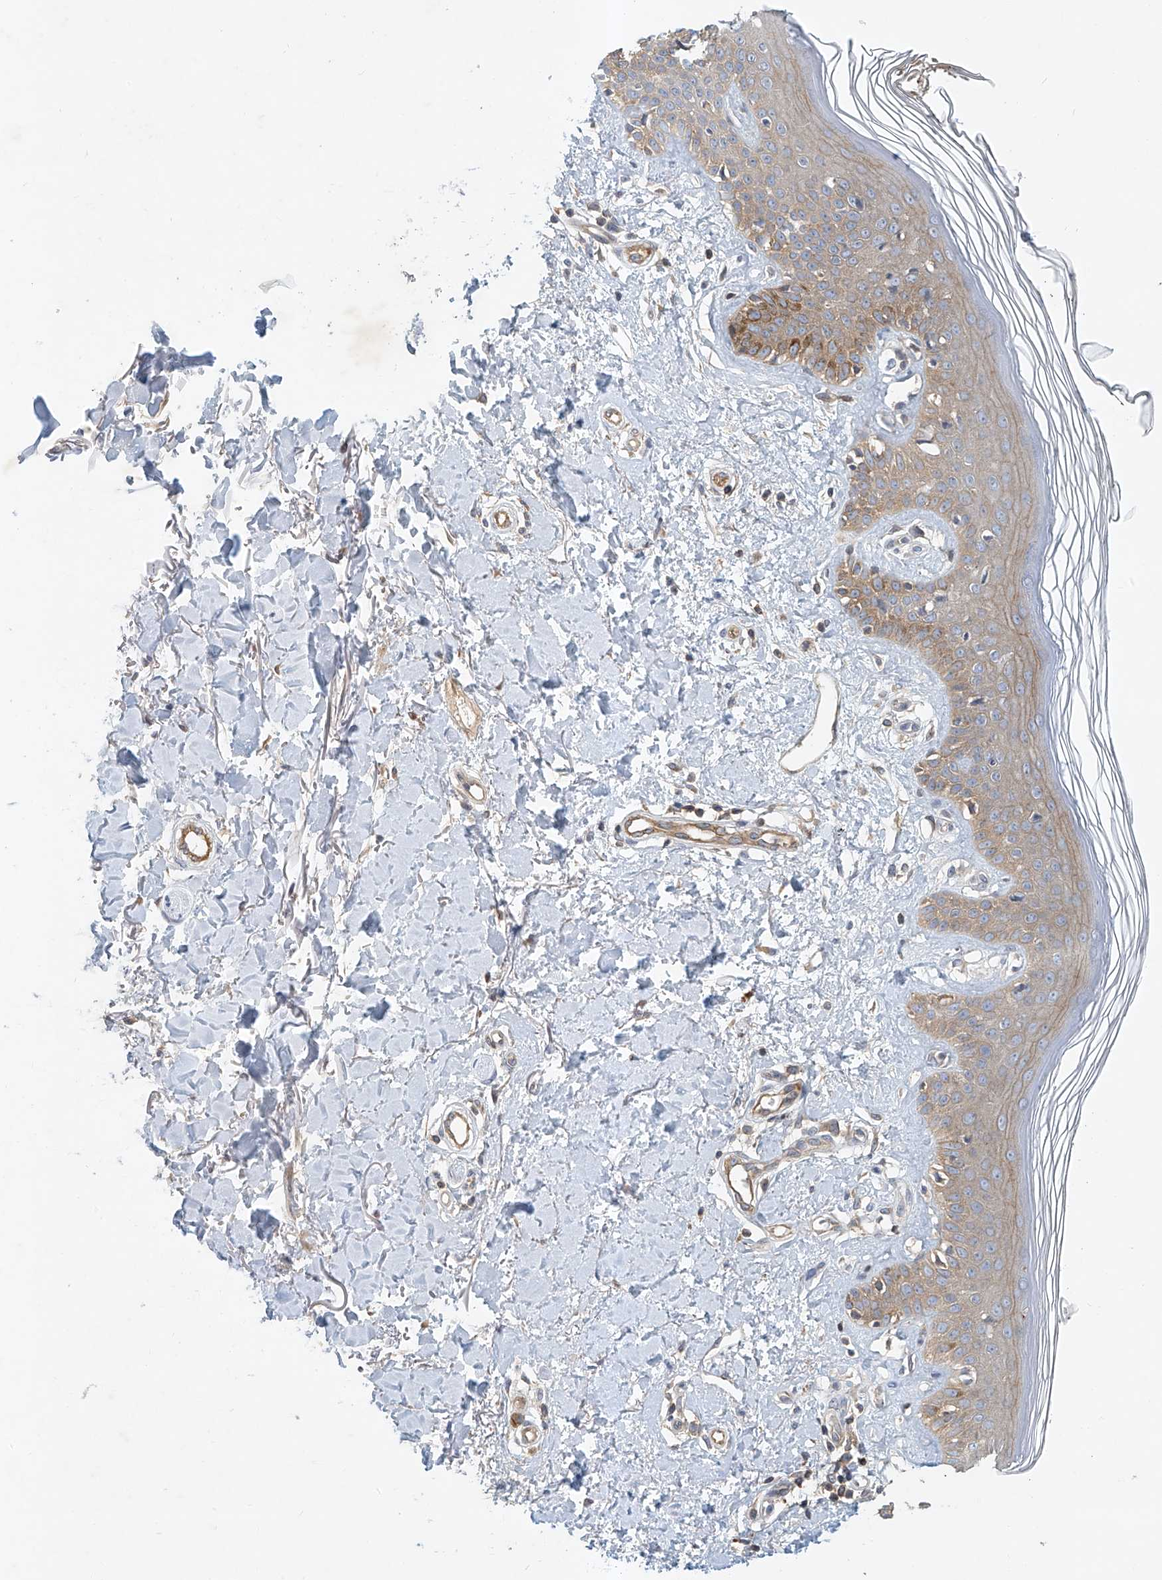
{"staining": {"intensity": "weak", "quantity": ">75%", "location": "cytoplasmic/membranous"}, "tissue": "skin", "cell_type": "Fibroblasts", "image_type": "normal", "snomed": [{"axis": "morphology", "description": "Normal tissue, NOS"}, {"axis": "topography", "description": "Skin"}], "caption": "Protein analysis of unremarkable skin exhibits weak cytoplasmic/membranous staining in approximately >75% of fibroblasts.", "gene": "CARMIL1", "patient": {"sex": "female", "age": 64}}